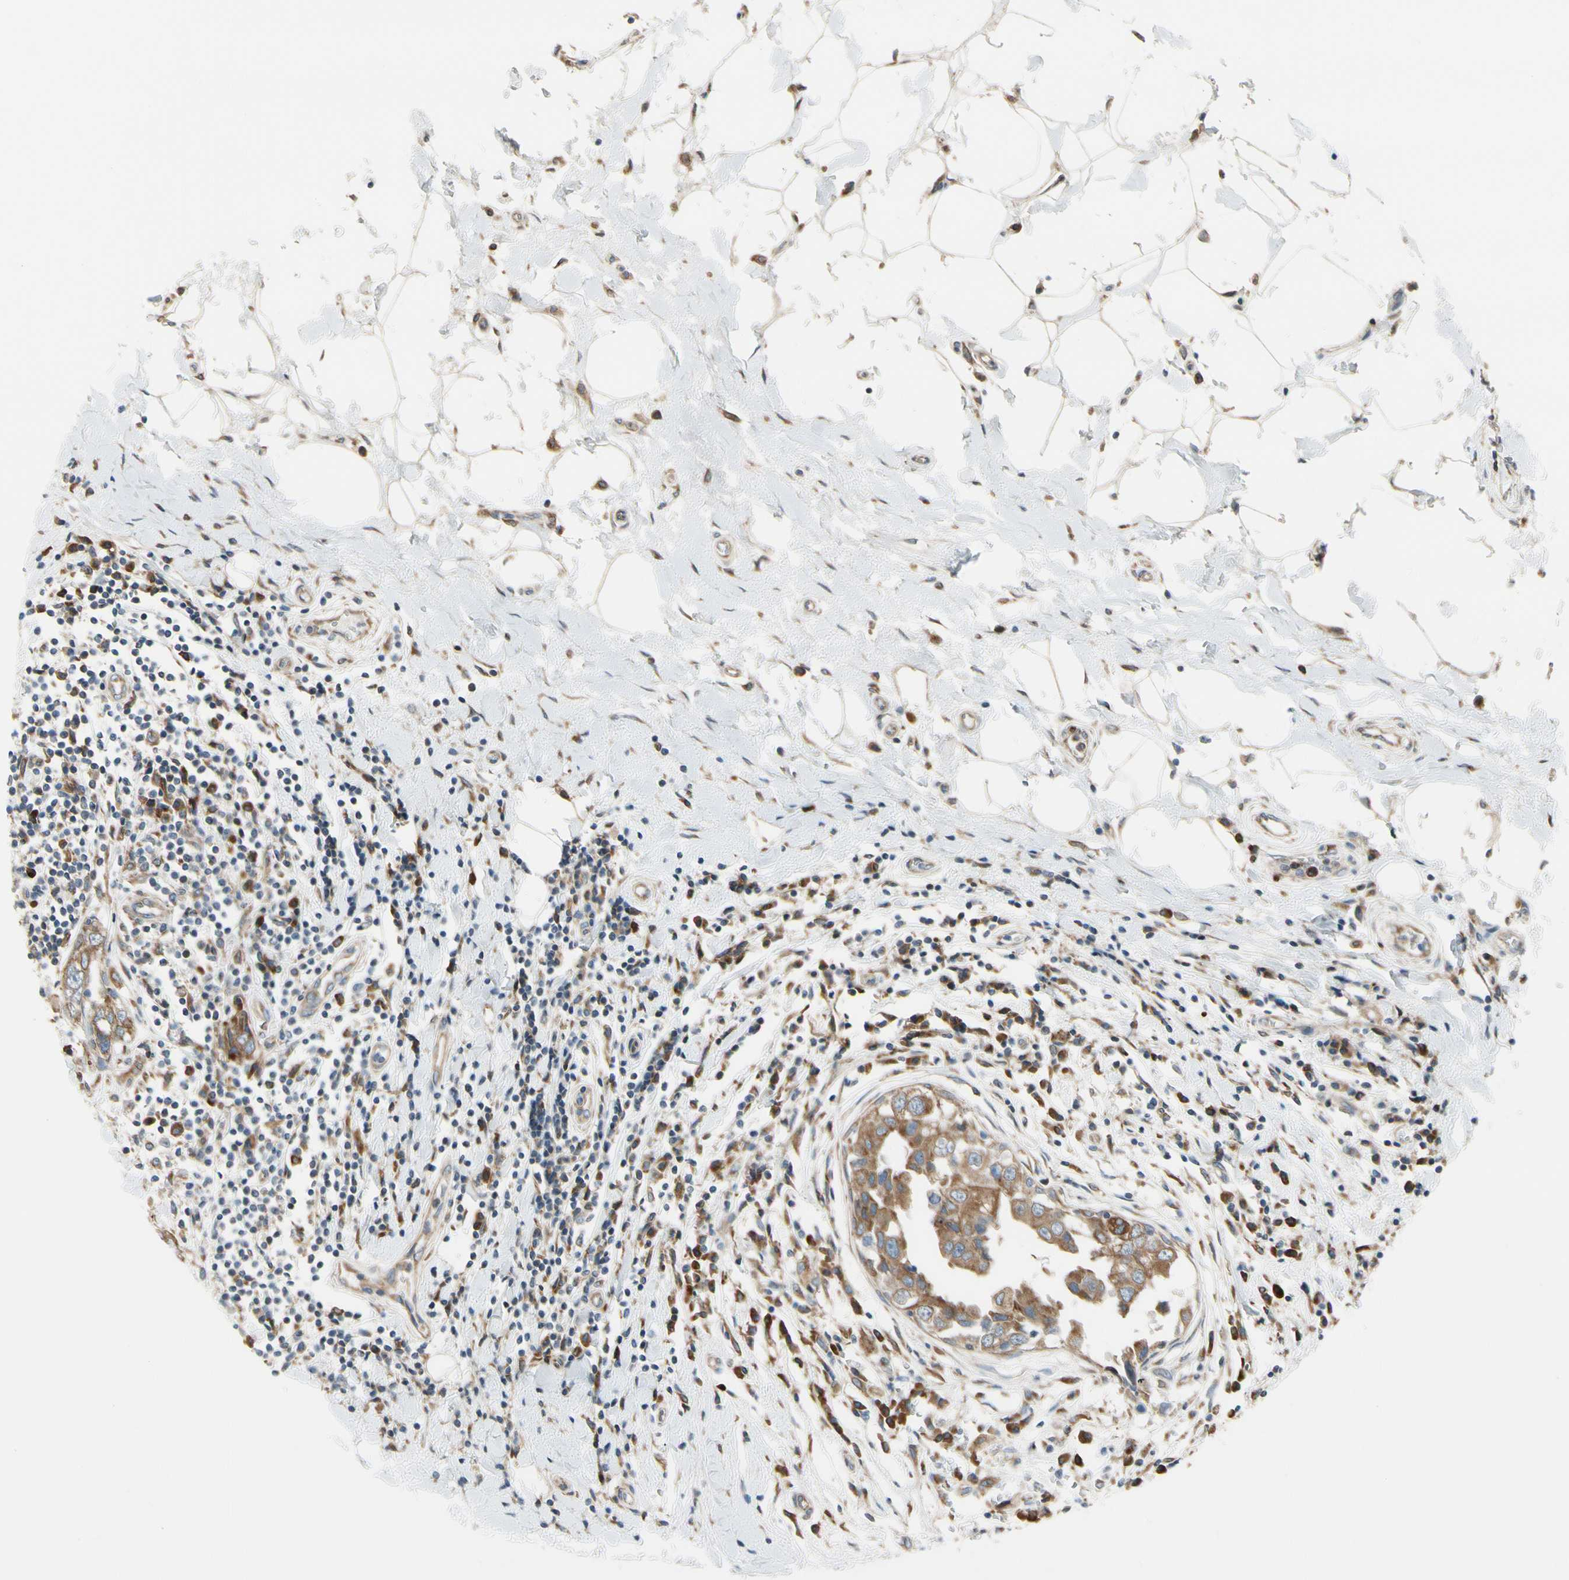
{"staining": {"intensity": "moderate", "quantity": ">75%", "location": "cytoplasmic/membranous"}, "tissue": "breast cancer", "cell_type": "Tumor cells", "image_type": "cancer", "snomed": [{"axis": "morphology", "description": "Duct carcinoma"}, {"axis": "topography", "description": "Breast"}], "caption": "Human breast cancer stained with a protein marker demonstrates moderate staining in tumor cells.", "gene": "CLCC1", "patient": {"sex": "female", "age": 27}}